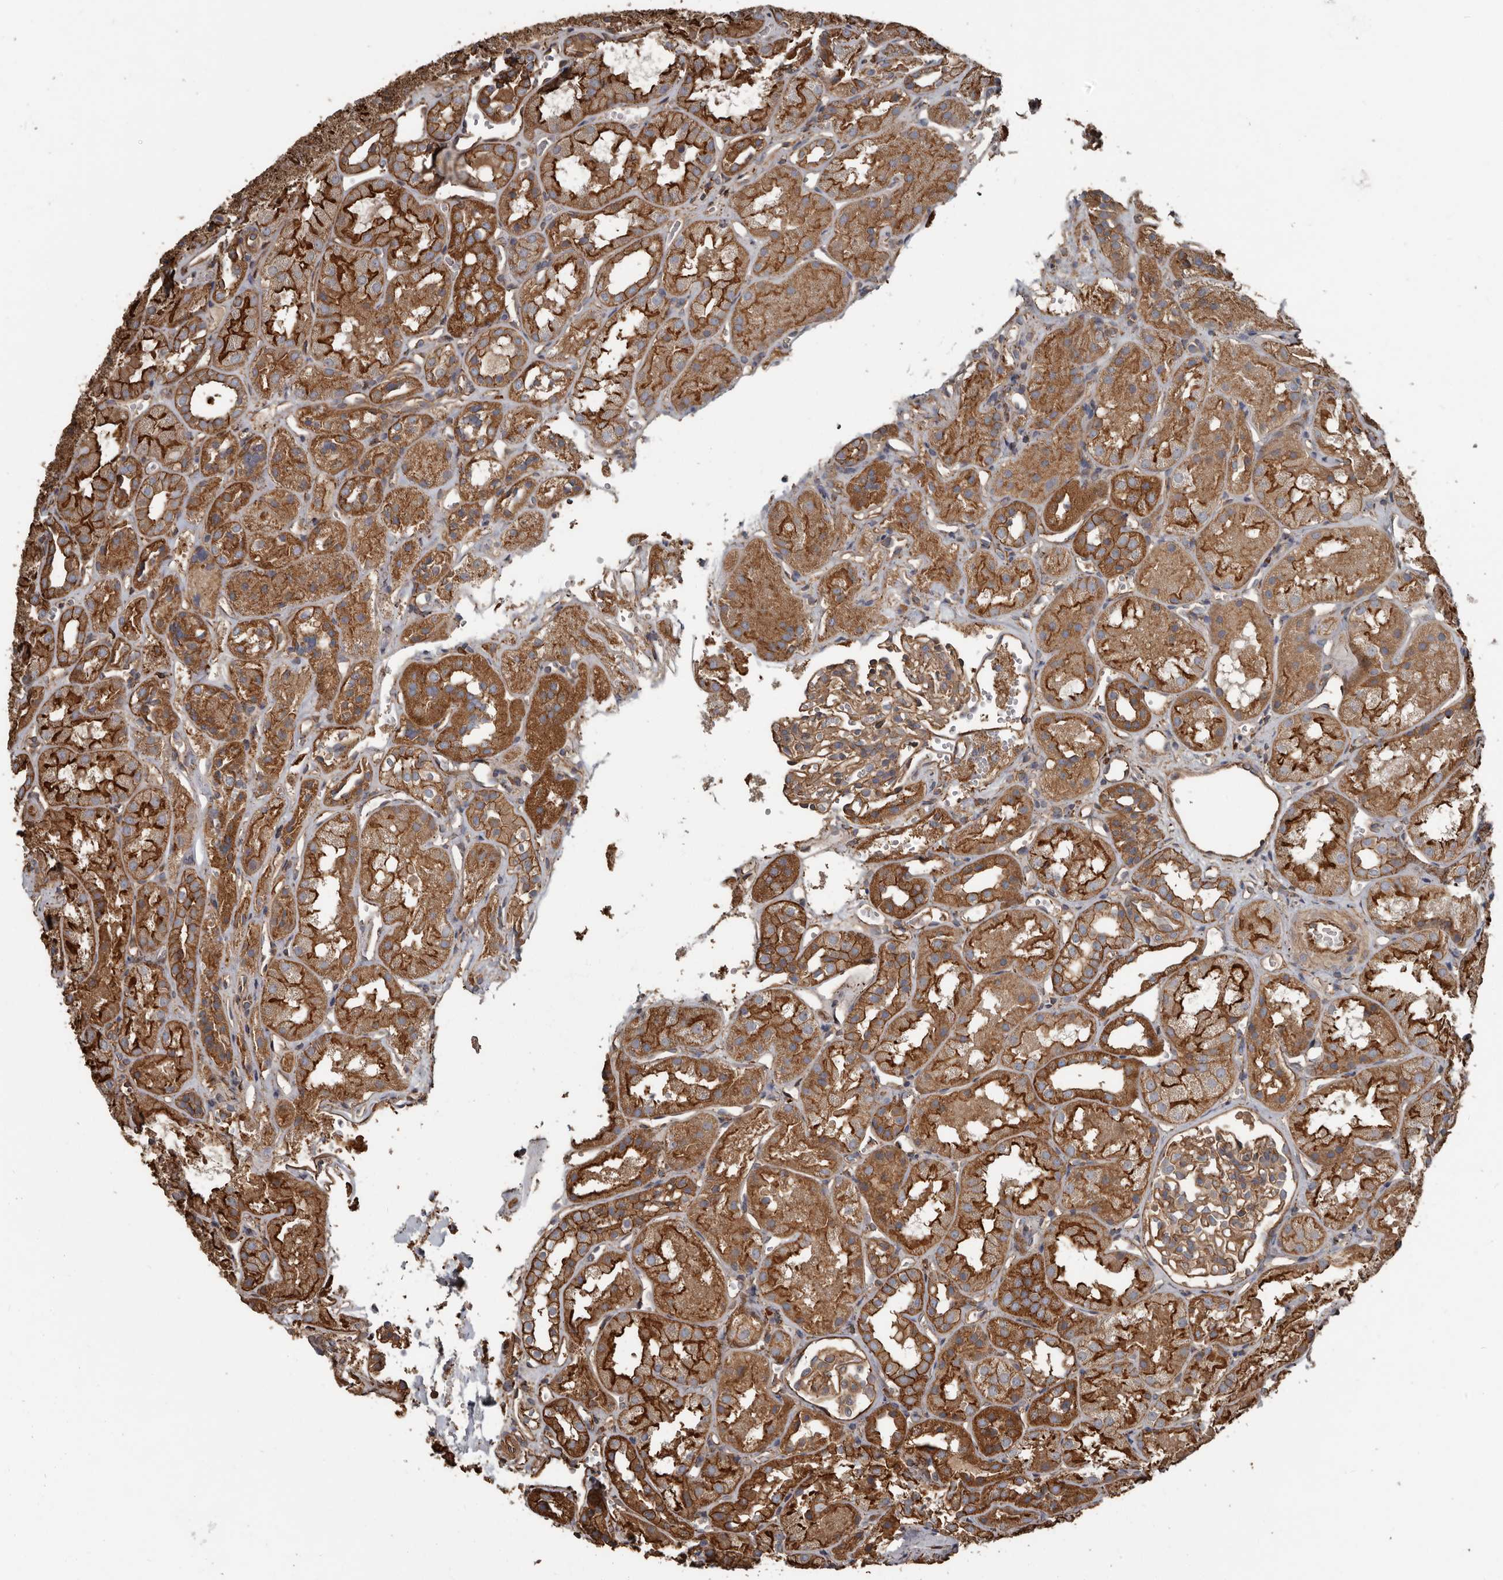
{"staining": {"intensity": "moderate", "quantity": ">75%", "location": "cytoplasmic/membranous"}, "tissue": "kidney", "cell_type": "Cells in glomeruli", "image_type": "normal", "snomed": [{"axis": "morphology", "description": "Normal tissue, NOS"}, {"axis": "topography", "description": "Kidney"}], "caption": "The histopathology image exhibits immunohistochemical staining of benign kidney. There is moderate cytoplasmic/membranous expression is appreciated in approximately >75% of cells in glomeruli. The staining is performed using DAB brown chromogen to label protein expression. The nuclei are counter-stained blue using hematoxylin.", "gene": "DENND6B", "patient": {"sex": "male", "age": 16}}